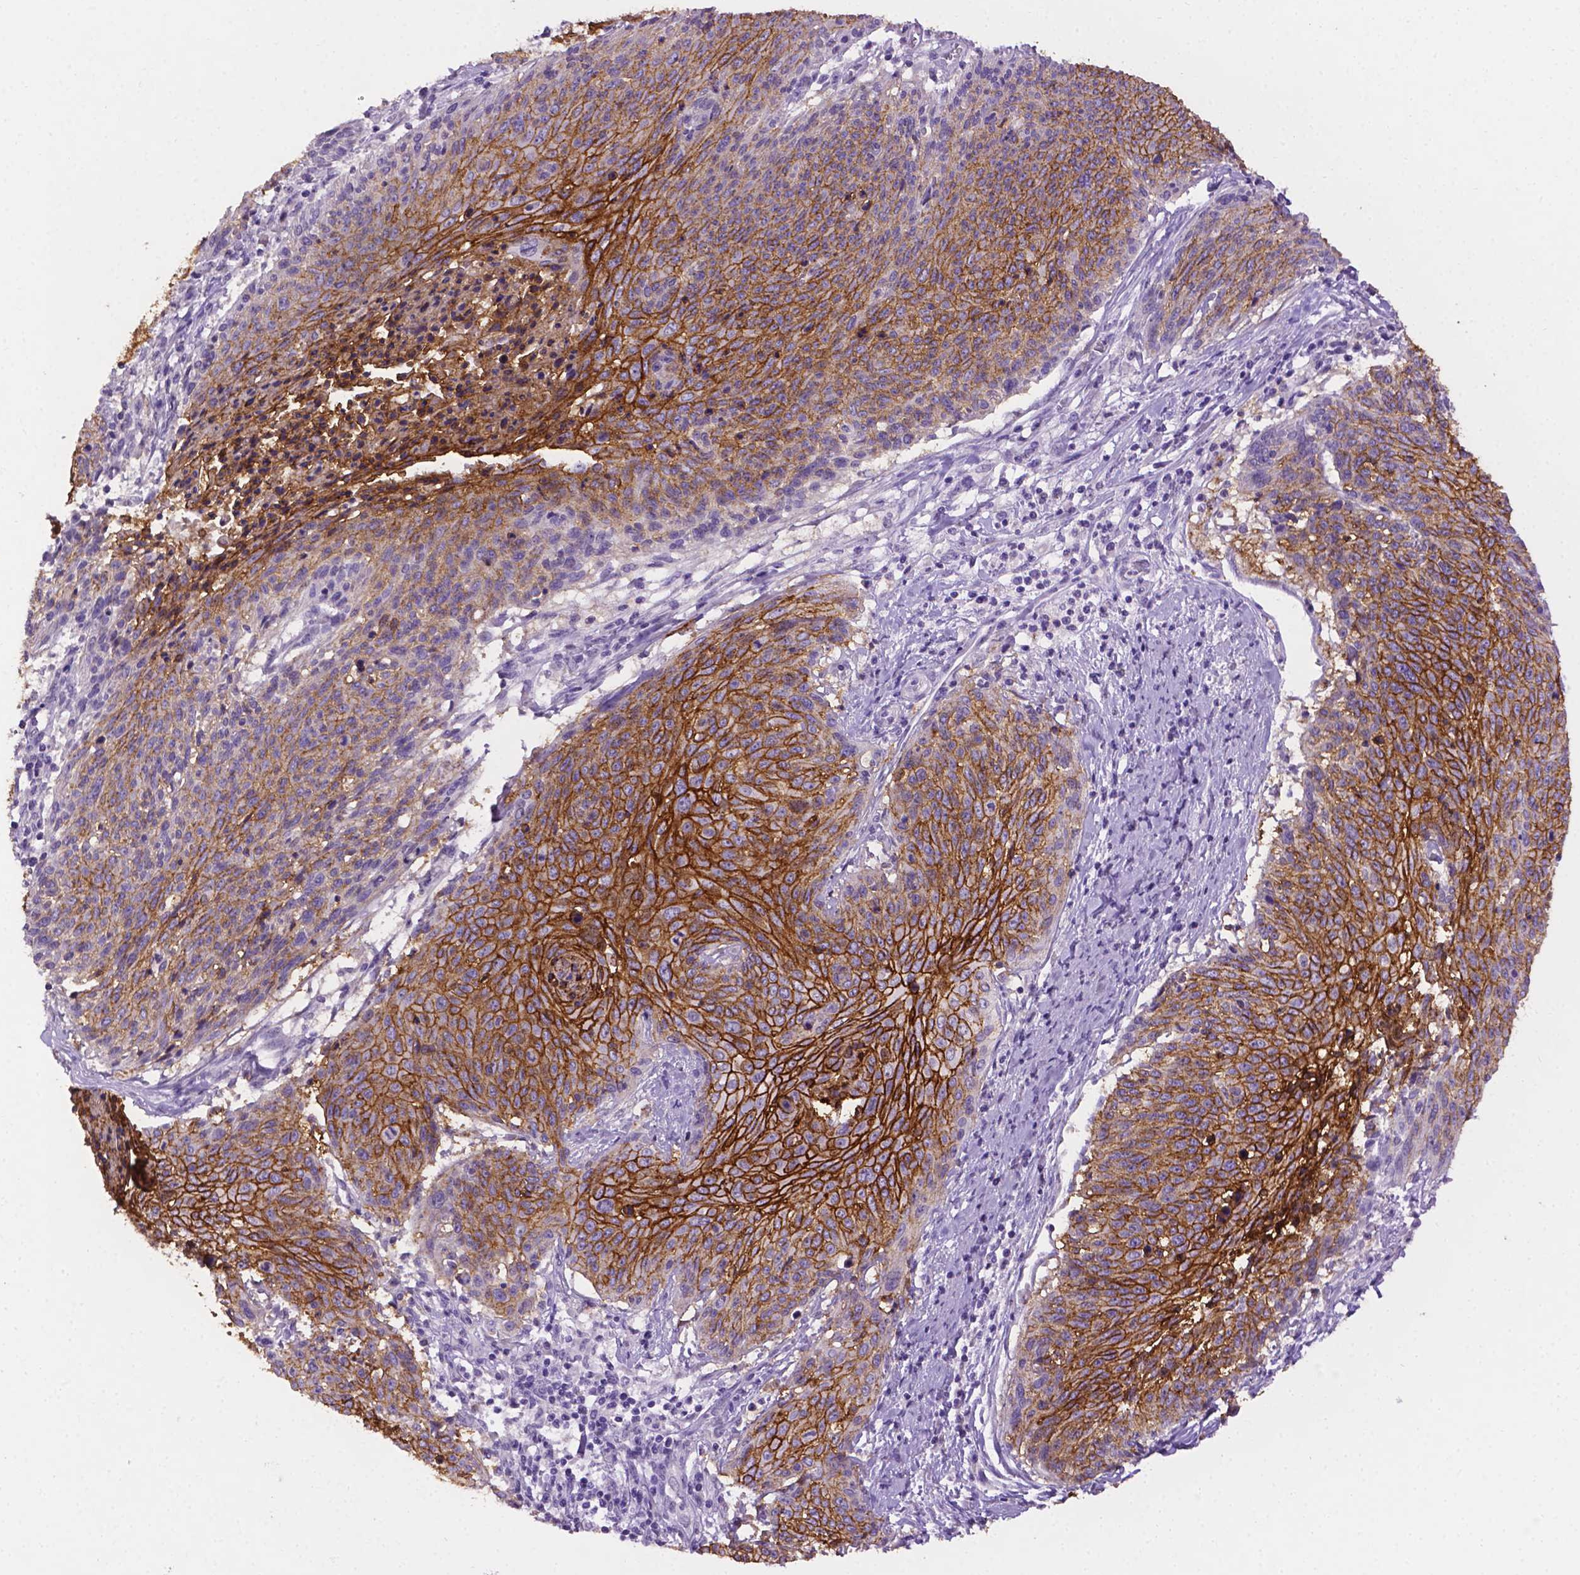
{"staining": {"intensity": "strong", "quantity": "25%-75%", "location": "cytoplasmic/membranous"}, "tissue": "cervical cancer", "cell_type": "Tumor cells", "image_type": "cancer", "snomed": [{"axis": "morphology", "description": "Squamous cell carcinoma, NOS"}, {"axis": "topography", "description": "Cervix"}], "caption": "This micrograph exhibits squamous cell carcinoma (cervical) stained with immunohistochemistry (IHC) to label a protein in brown. The cytoplasmic/membranous of tumor cells show strong positivity for the protein. Nuclei are counter-stained blue.", "gene": "TACSTD2", "patient": {"sex": "female", "age": 45}}